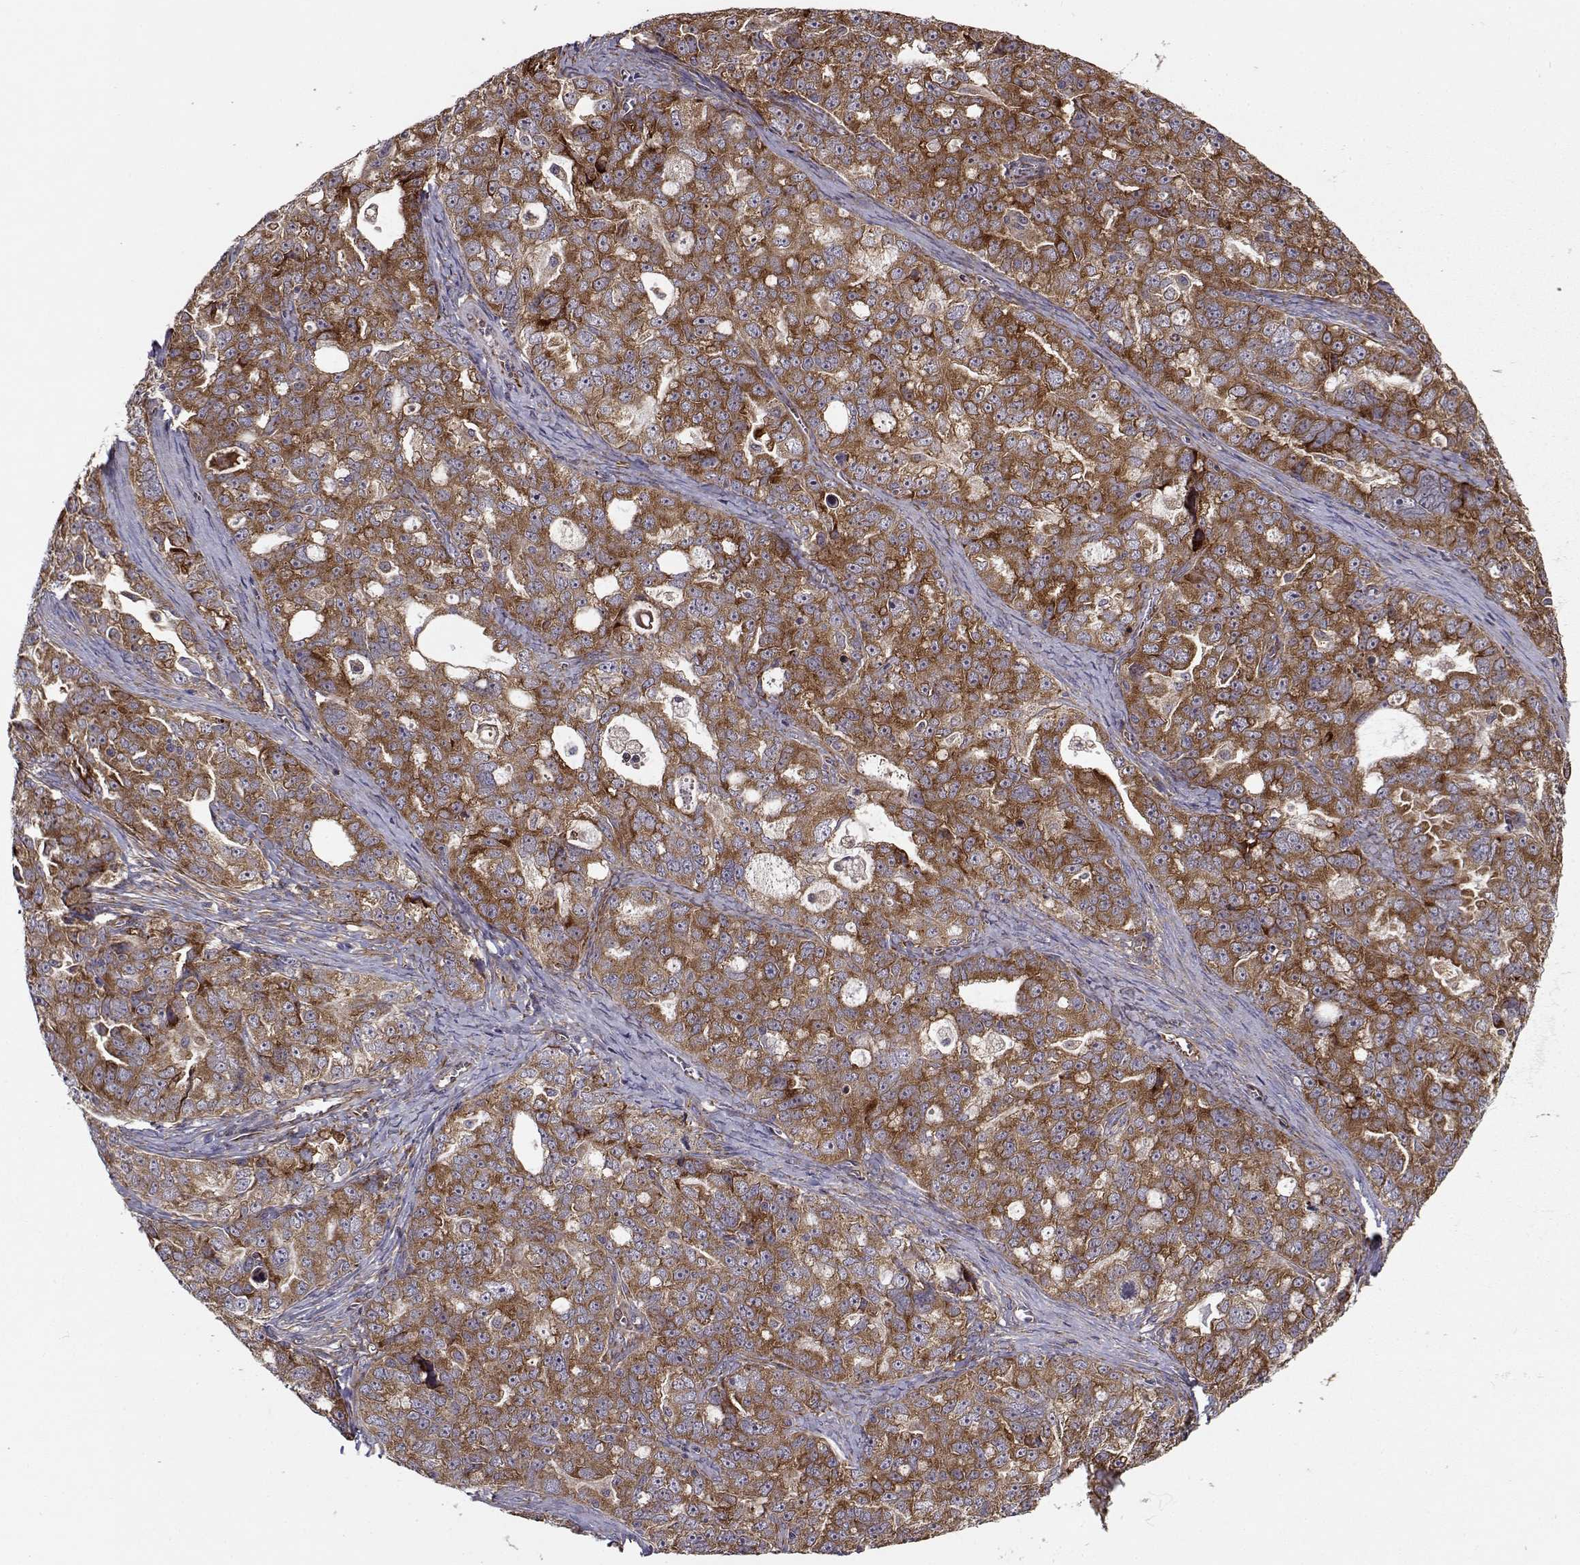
{"staining": {"intensity": "strong", "quantity": ">75%", "location": "cytoplasmic/membranous"}, "tissue": "ovarian cancer", "cell_type": "Tumor cells", "image_type": "cancer", "snomed": [{"axis": "morphology", "description": "Cystadenocarcinoma, serous, NOS"}, {"axis": "topography", "description": "Ovary"}], "caption": "IHC (DAB) staining of ovarian cancer (serous cystadenocarcinoma) reveals strong cytoplasmic/membranous protein positivity in approximately >75% of tumor cells.", "gene": "RPL31", "patient": {"sex": "female", "age": 51}}